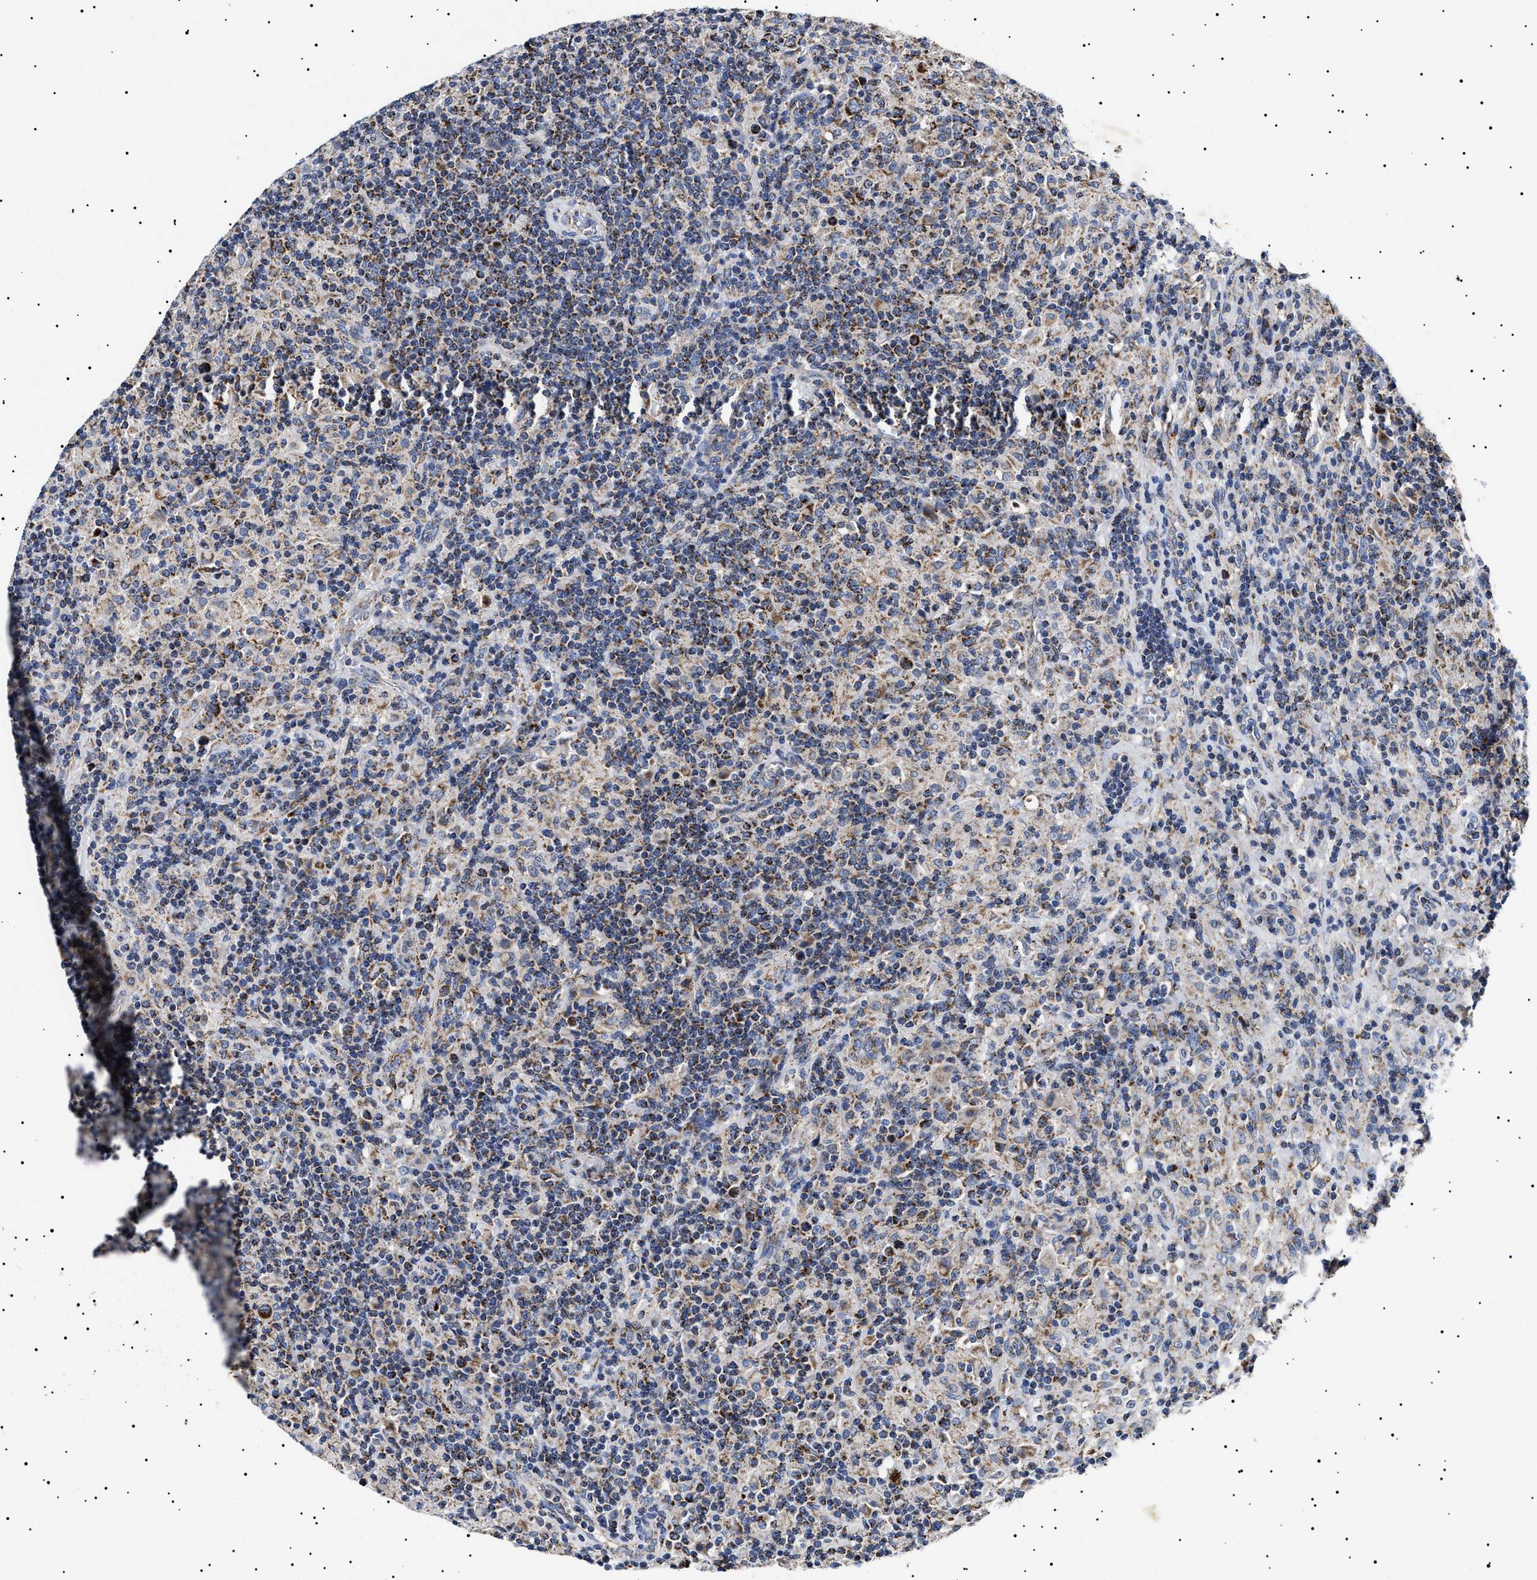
{"staining": {"intensity": "strong", "quantity": ">75%", "location": "cytoplasmic/membranous"}, "tissue": "lymphoma", "cell_type": "Tumor cells", "image_type": "cancer", "snomed": [{"axis": "morphology", "description": "Hodgkin's disease, NOS"}, {"axis": "topography", "description": "Lymph node"}], "caption": "High-power microscopy captured an immunohistochemistry image of lymphoma, revealing strong cytoplasmic/membranous staining in approximately >75% of tumor cells.", "gene": "CHRDL2", "patient": {"sex": "male", "age": 70}}